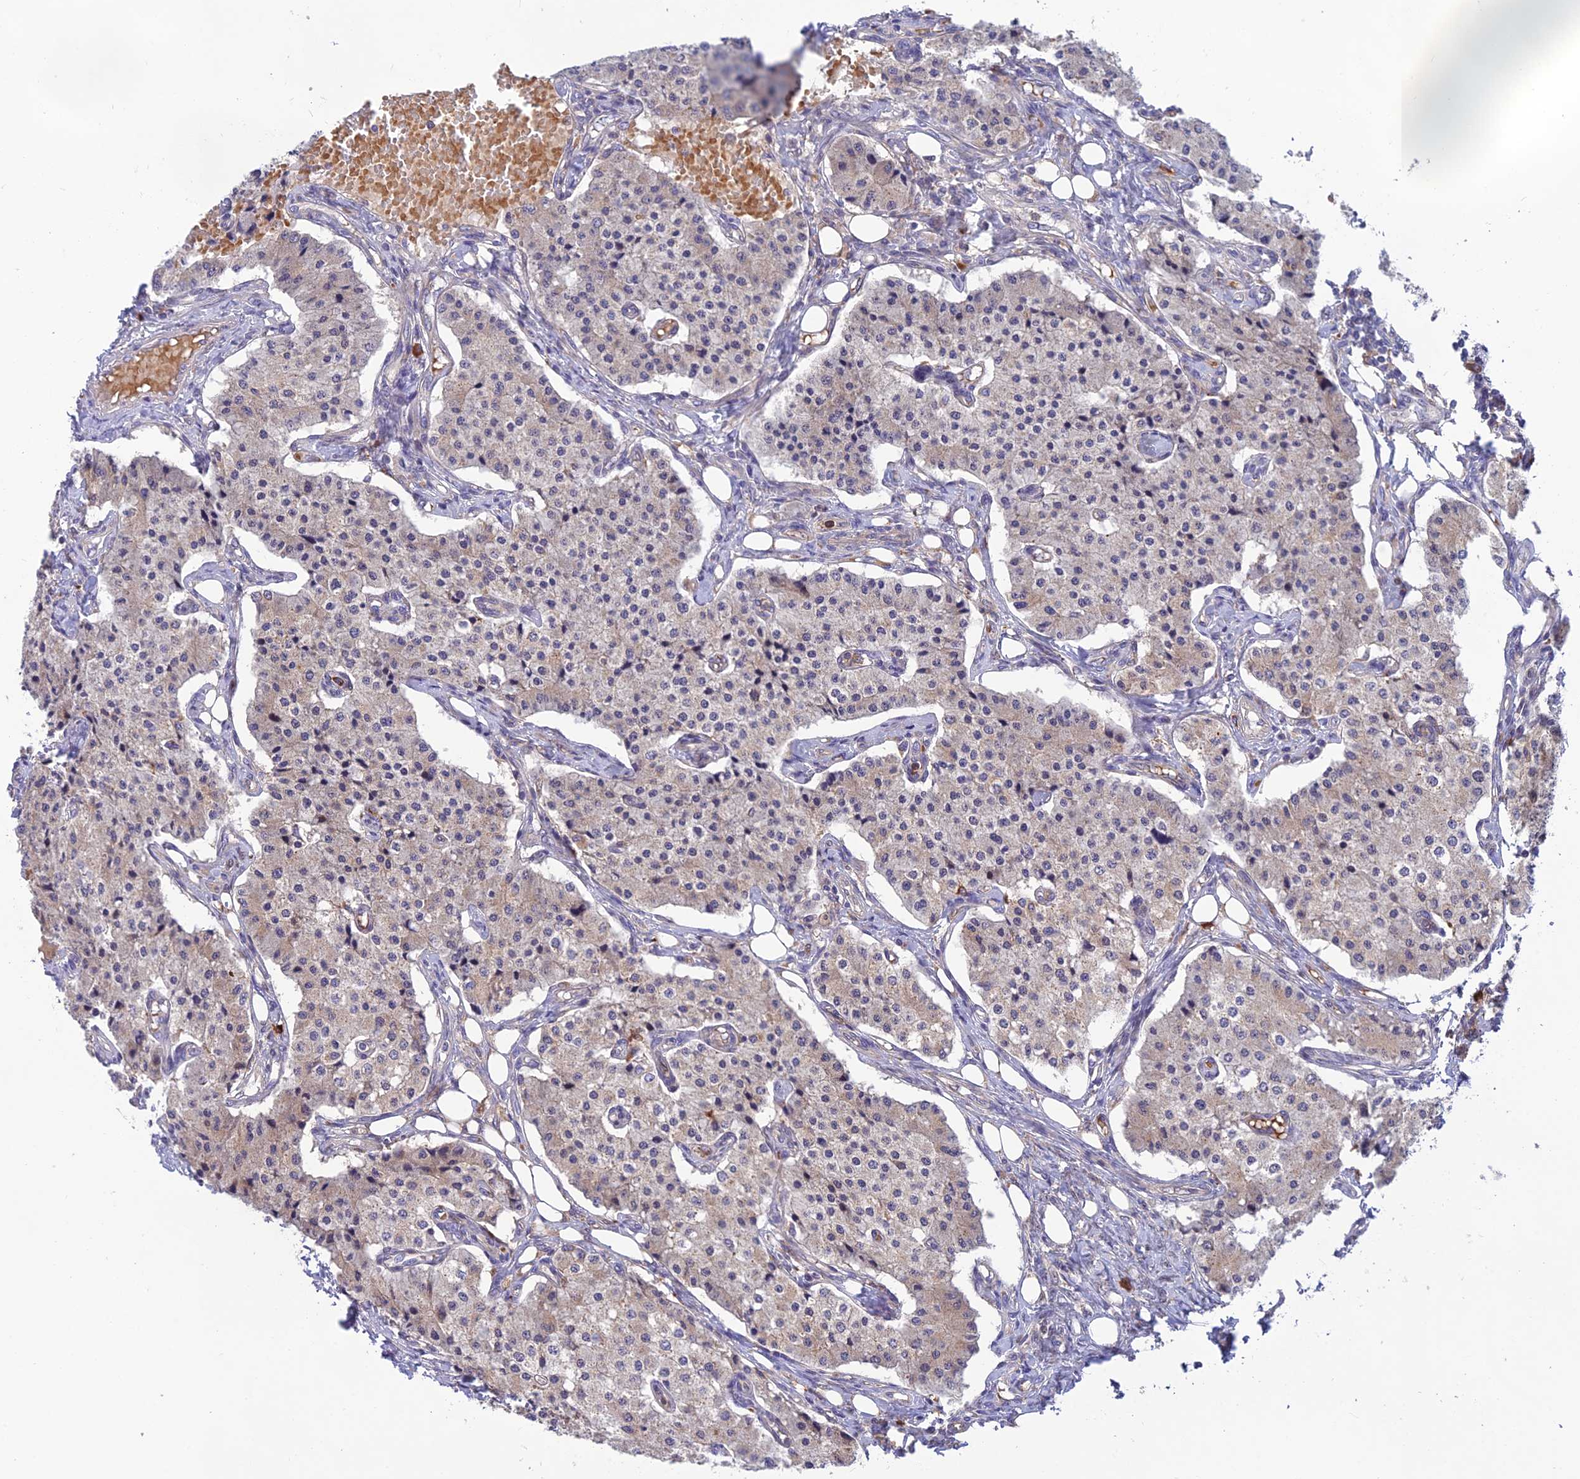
{"staining": {"intensity": "weak", "quantity": "<25%", "location": "cytoplasmic/membranous"}, "tissue": "carcinoid", "cell_type": "Tumor cells", "image_type": "cancer", "snomed": [{"axis": "morphology", "description": "Carcinoid, malignant, NOS"}, {"axis": "topography", "description": "Colon"}], "caption": "The histopathology image displays no significant expression in tumor cells of malignant carcinoid.", "gene": "FAM151B", "patient": {"sex": "female", "age": 52}}